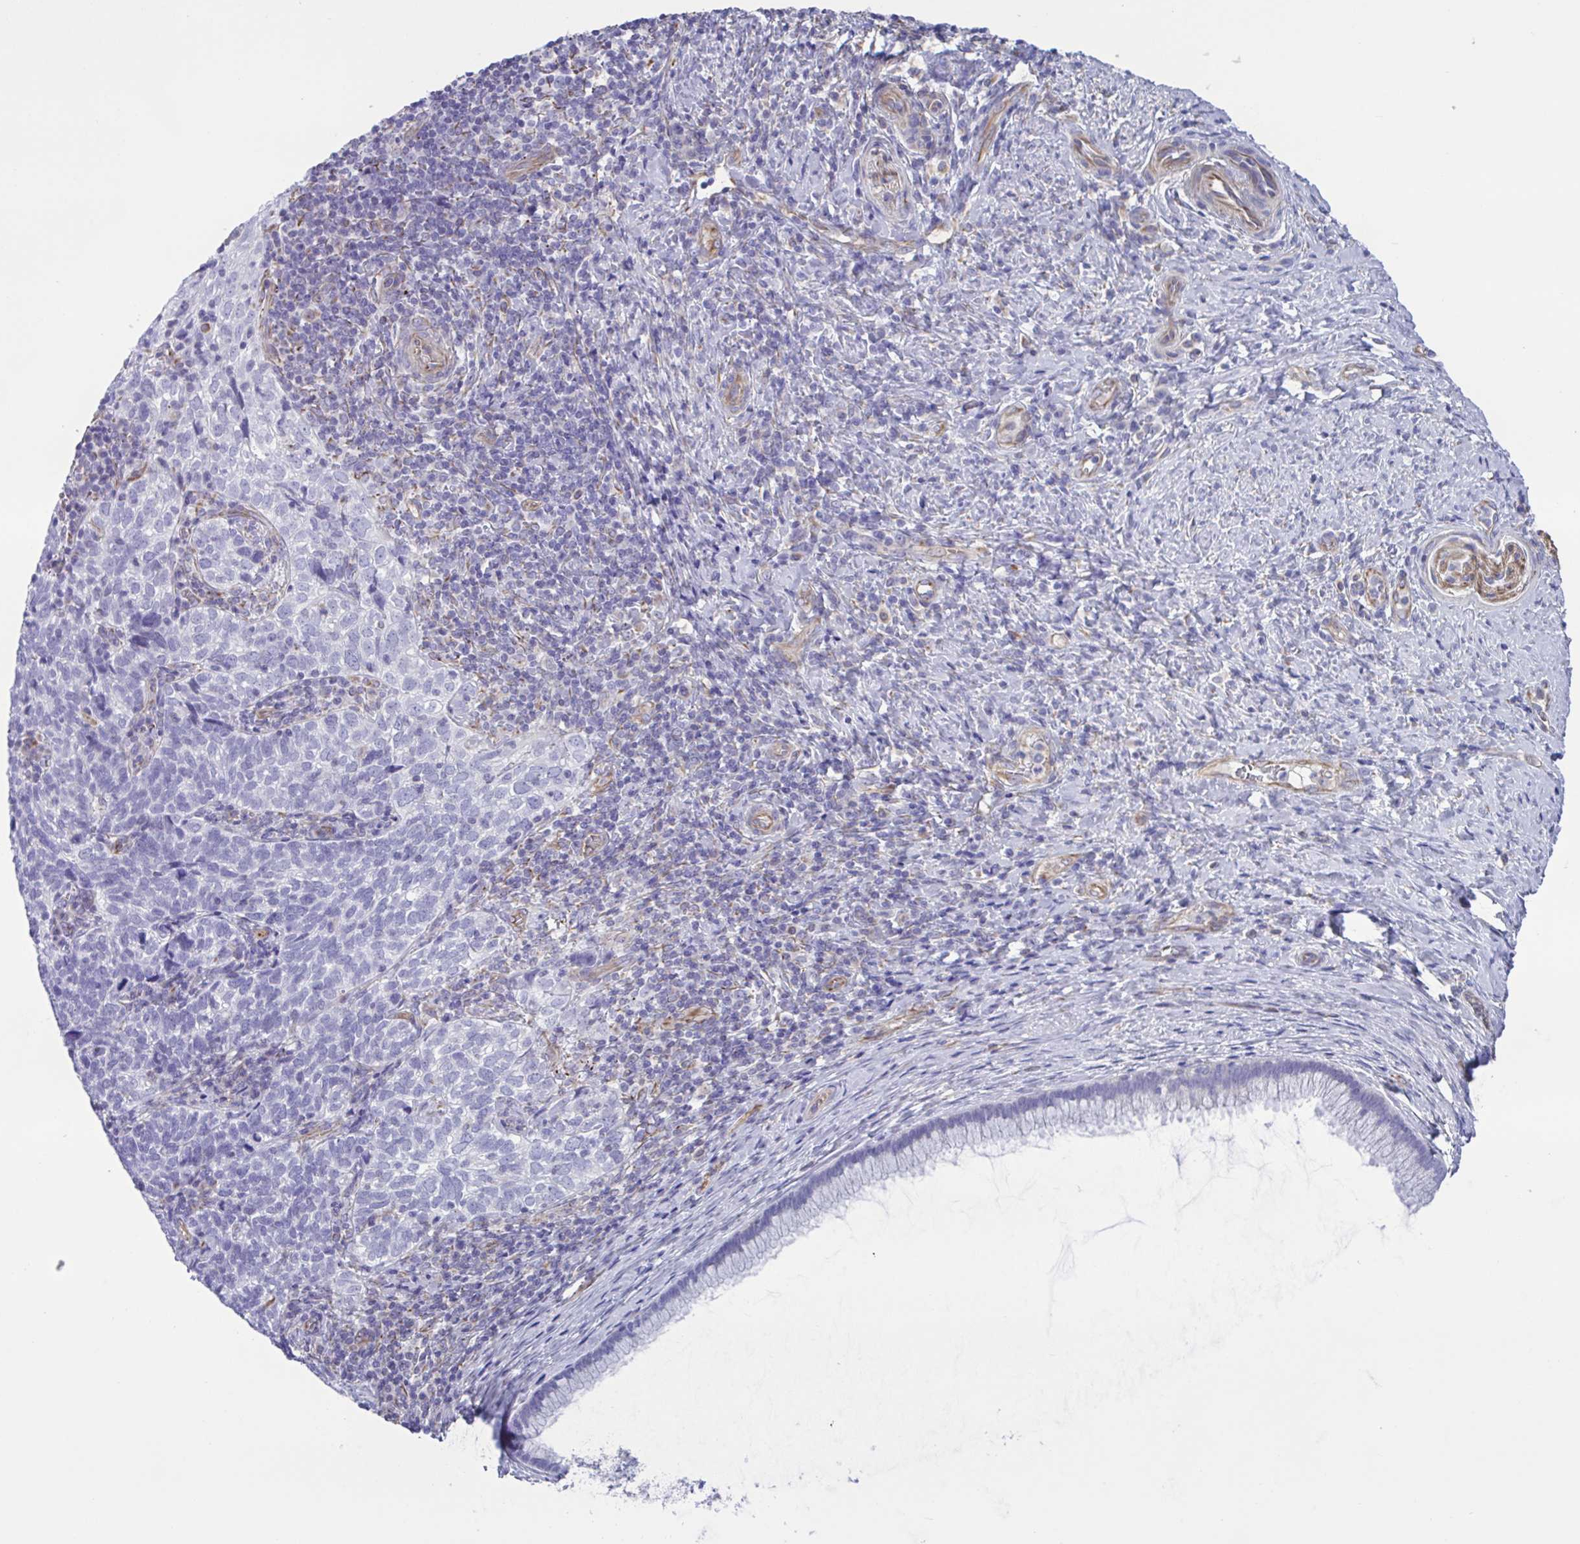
{"staining": {"intensity": "negative", "quantity": "none", "location": "none"}, "tissue": "cervical cancer", "cell_type": "Tumor cells", "image_type": "cancer", "snomed": [{"axis": "morphology", "description": "Normal tissue, NOS"}, {"axis": "morphology", "description": "Squamous cell carcinoma, NOS"}, {"axis": "topography", "description": "Vagina"}, {"axis": "topography", "description": "Cervix"}], "caption": "Immunohistochemistry (IHC) image of cervical cancer (squamous cell carcinoma) stained for a protein (brown), which exhibits no staining in tumor cells.", "gene": "TMEM86B", "patient": {"sex": "female", "age": 45}}